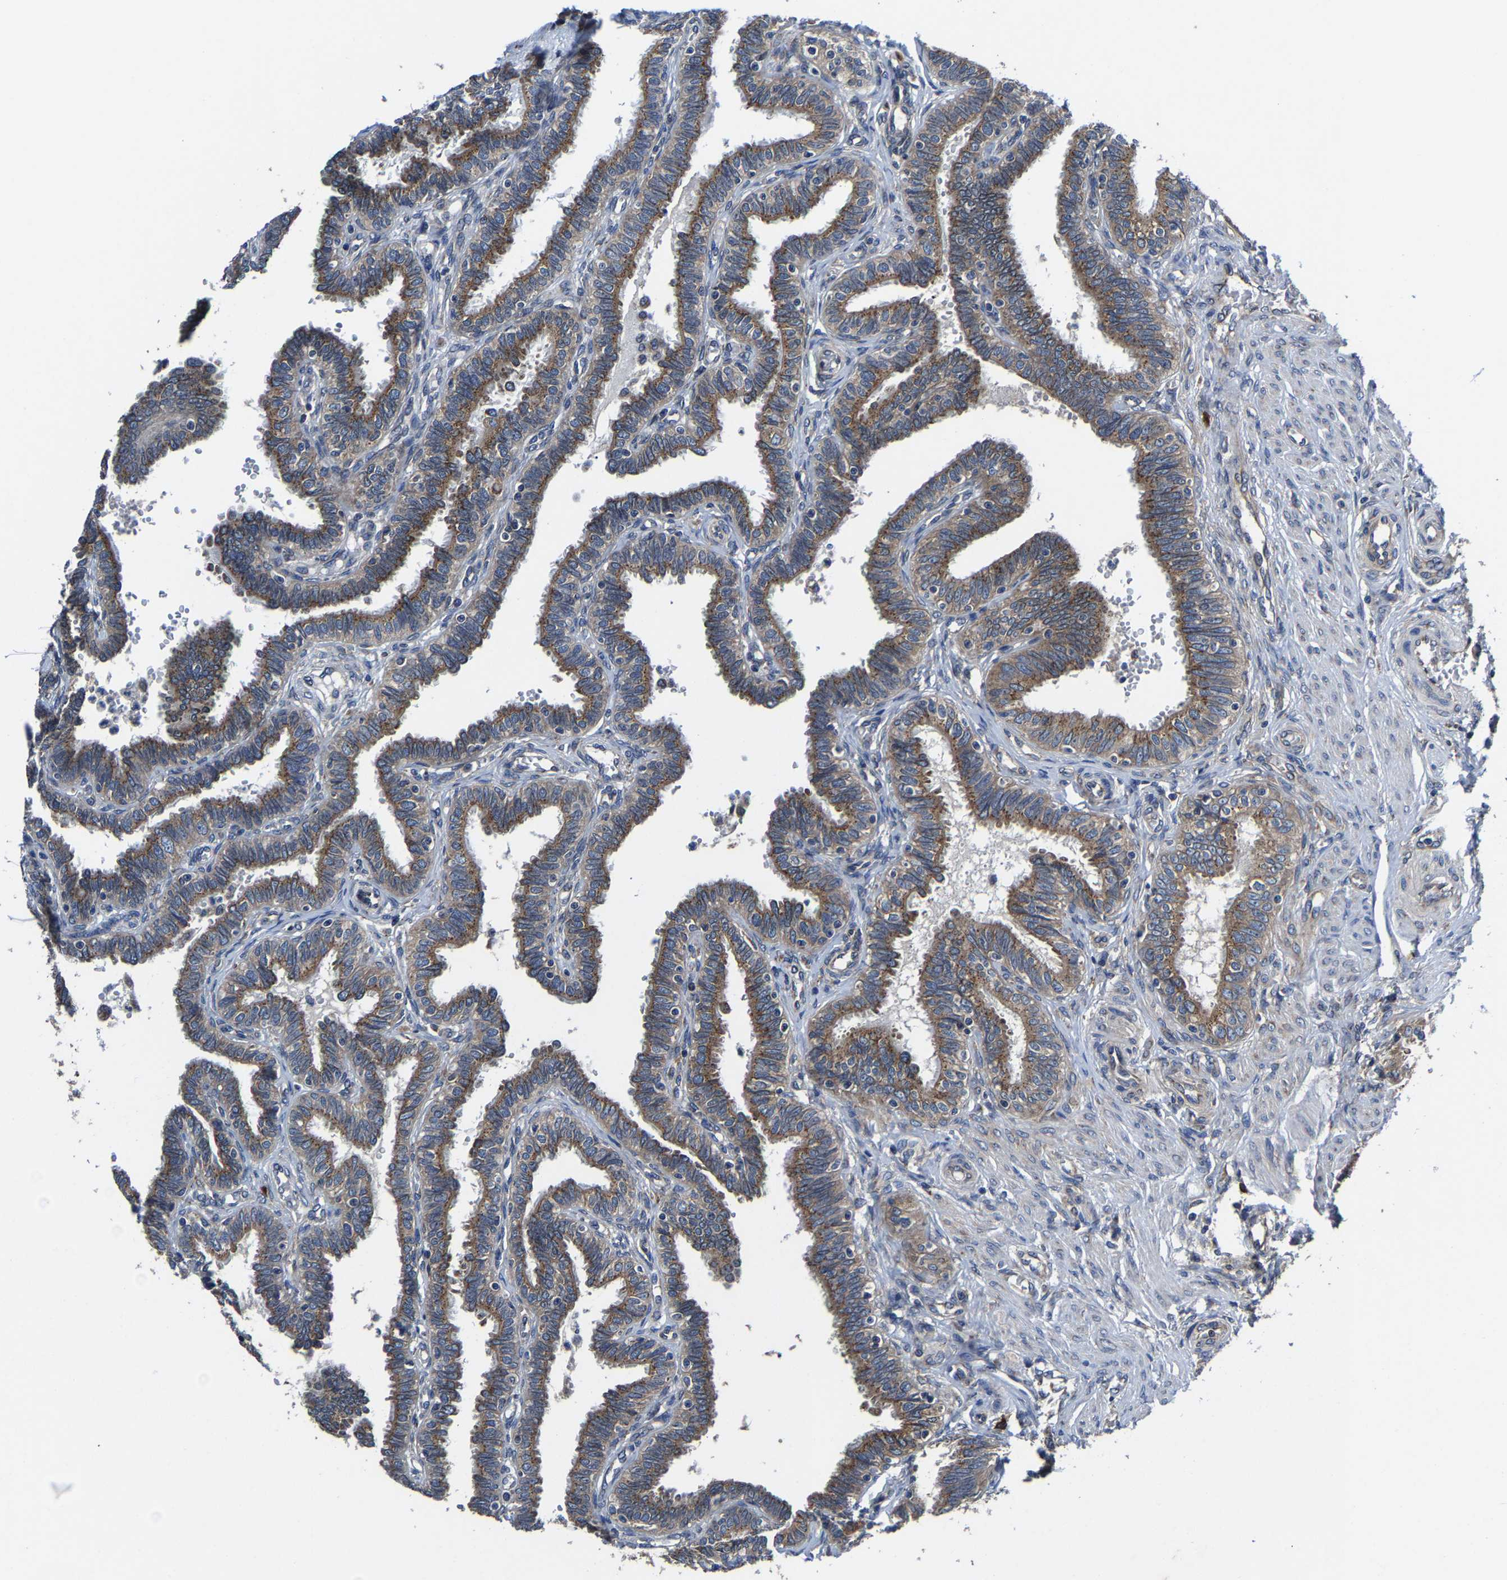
{"staining": {"intensity": "moderate", "quantity": ">75%", "location": "cytoplasmic/membranous"}, "tissue": "fallopian tube", "cell_type": "Glandular cells", "image_type": "normal", "snomed": [{"axis": "morphology", "description": "Normal tissue, NOS"}, {"axis": "topography", "description": "Fallopian tube"}, {"axis": "topography", "description": "Placenta"}], "caption": "Immunohistochemical staining of normal human fallopian tube shows moderate cytoplasmic/membranous protein expression in about >75% of glandular cells. The staining was performed using DAB, with brown indicating positive protein expression. Nuclei are stained blue with hematoxylin.", "gene": "EBAG9", "patient": {"sex": "female", "age": 34}}